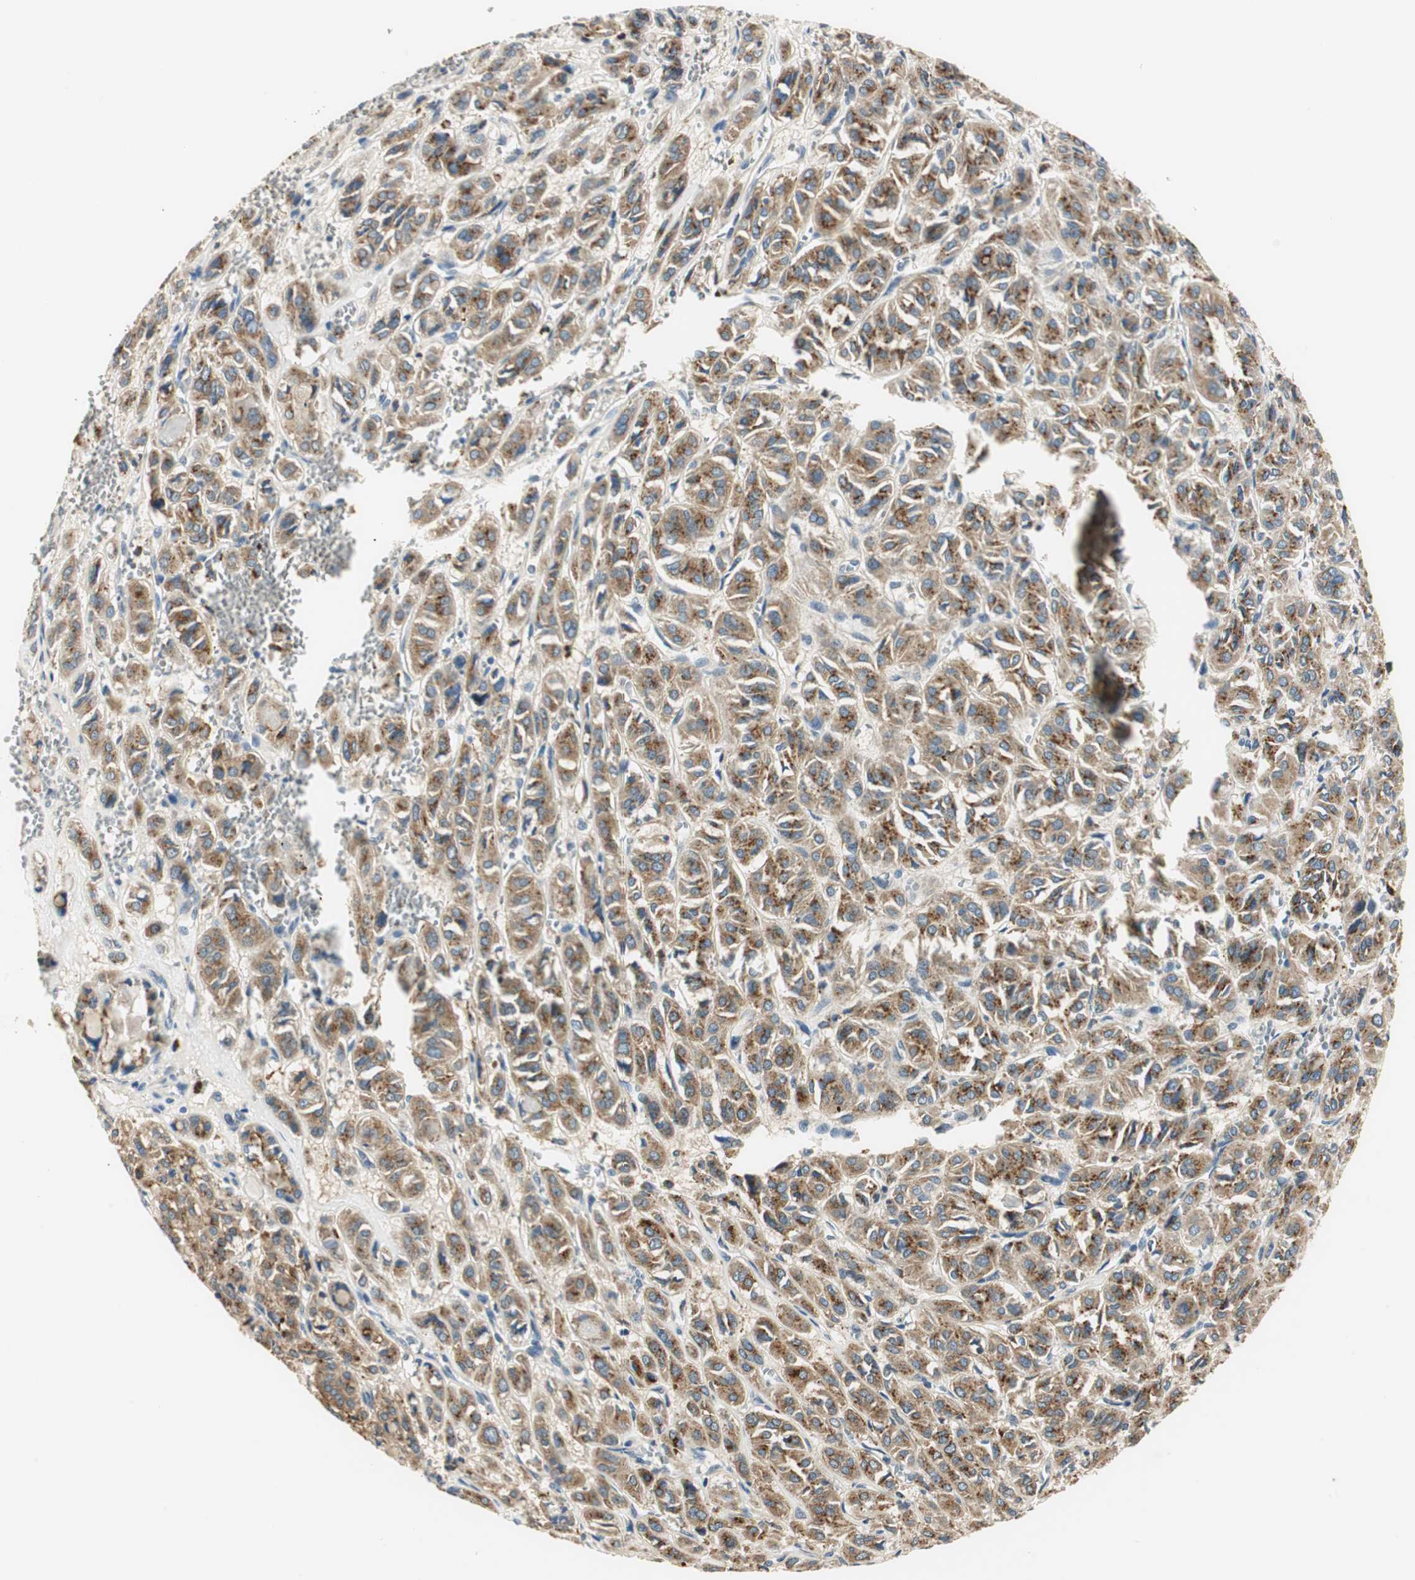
{"staining": {"intensity": "moderate", "quantity": ">75%", "location": "cytoplasmic/membranous"}, "tissue": "thyroid cancer", "cell_type": "Tumor cells", "image_type": "cancer", "snomed": [{"axis": "morphology", "description": "Follicular adenoma carcinoma, NOS"}, {"axis": "topography", "description": "Thyroid gland"}], "caption": "The micrograph displays immunohistochemical staining of thyroid cancer. There is moderate cytoplasmic/membranous positivity is present in about >75% of tumor cells. The staining was performed using DAB, with brown indicating positive protein expression. Nuclei are stained blue with hematoxylin.", "gene": "NIT1", "patient": {"sex": "female", "age": 71}}